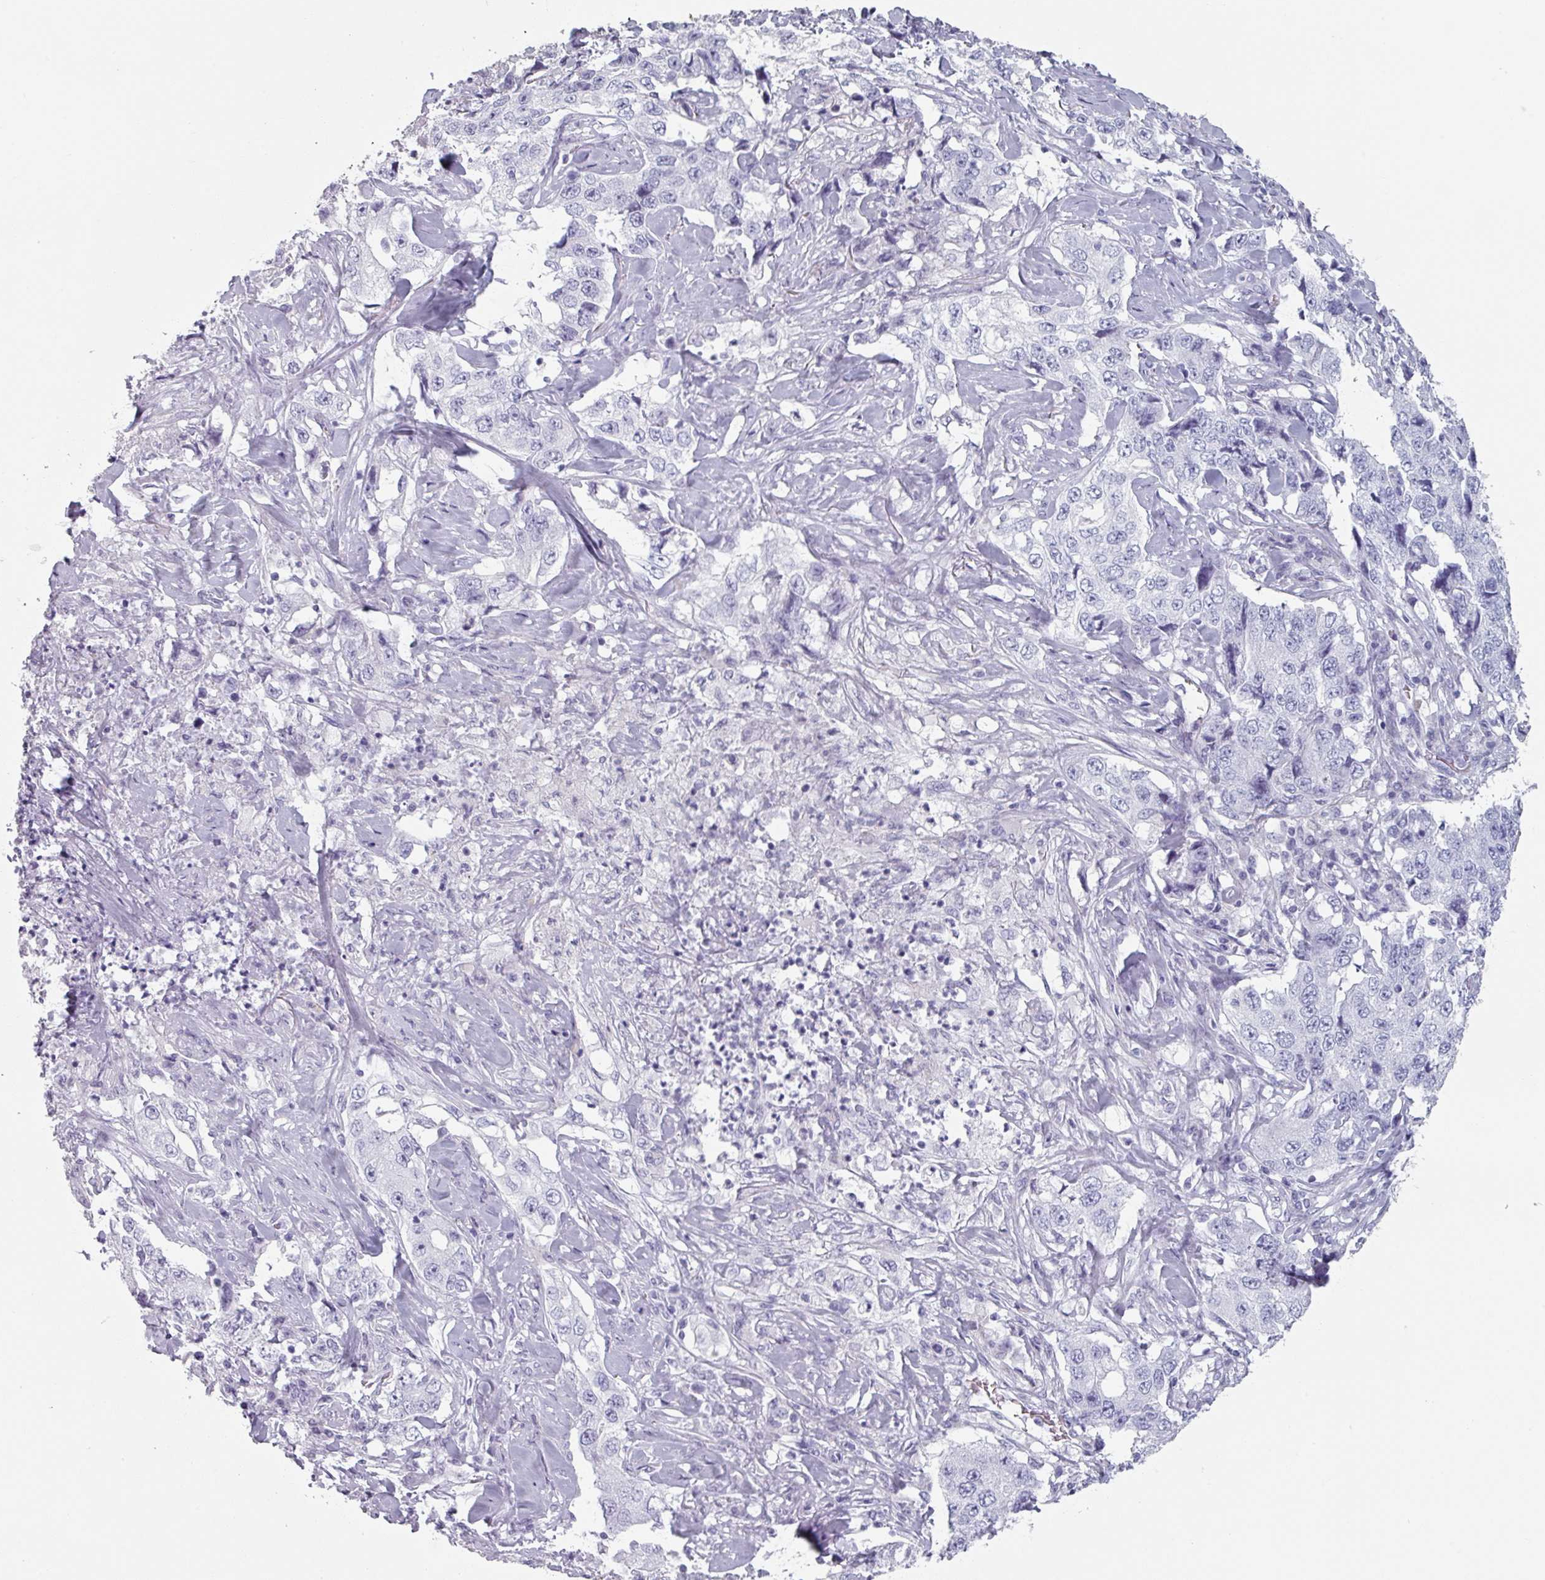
{"staining": {"intensity": "negative", "quantity": "none", "location": "none"}, "tissue": "lung cancer", "cell_type": "Tumor cells", "image_type": "cancer", "snomed": [{"axis": "morphology", "description": "Adenocarcinoma, NOS"}, {"axis": "topography", "description": "Lung"}], "caption": "Immunohistochemistry (IHC) photomicrograph of lung cancer stained for a protein (brown), which demonstrates no staining in tumor cells.", "gene": "SLC35G2", "patient": {"sex": "female", "age": 51}}